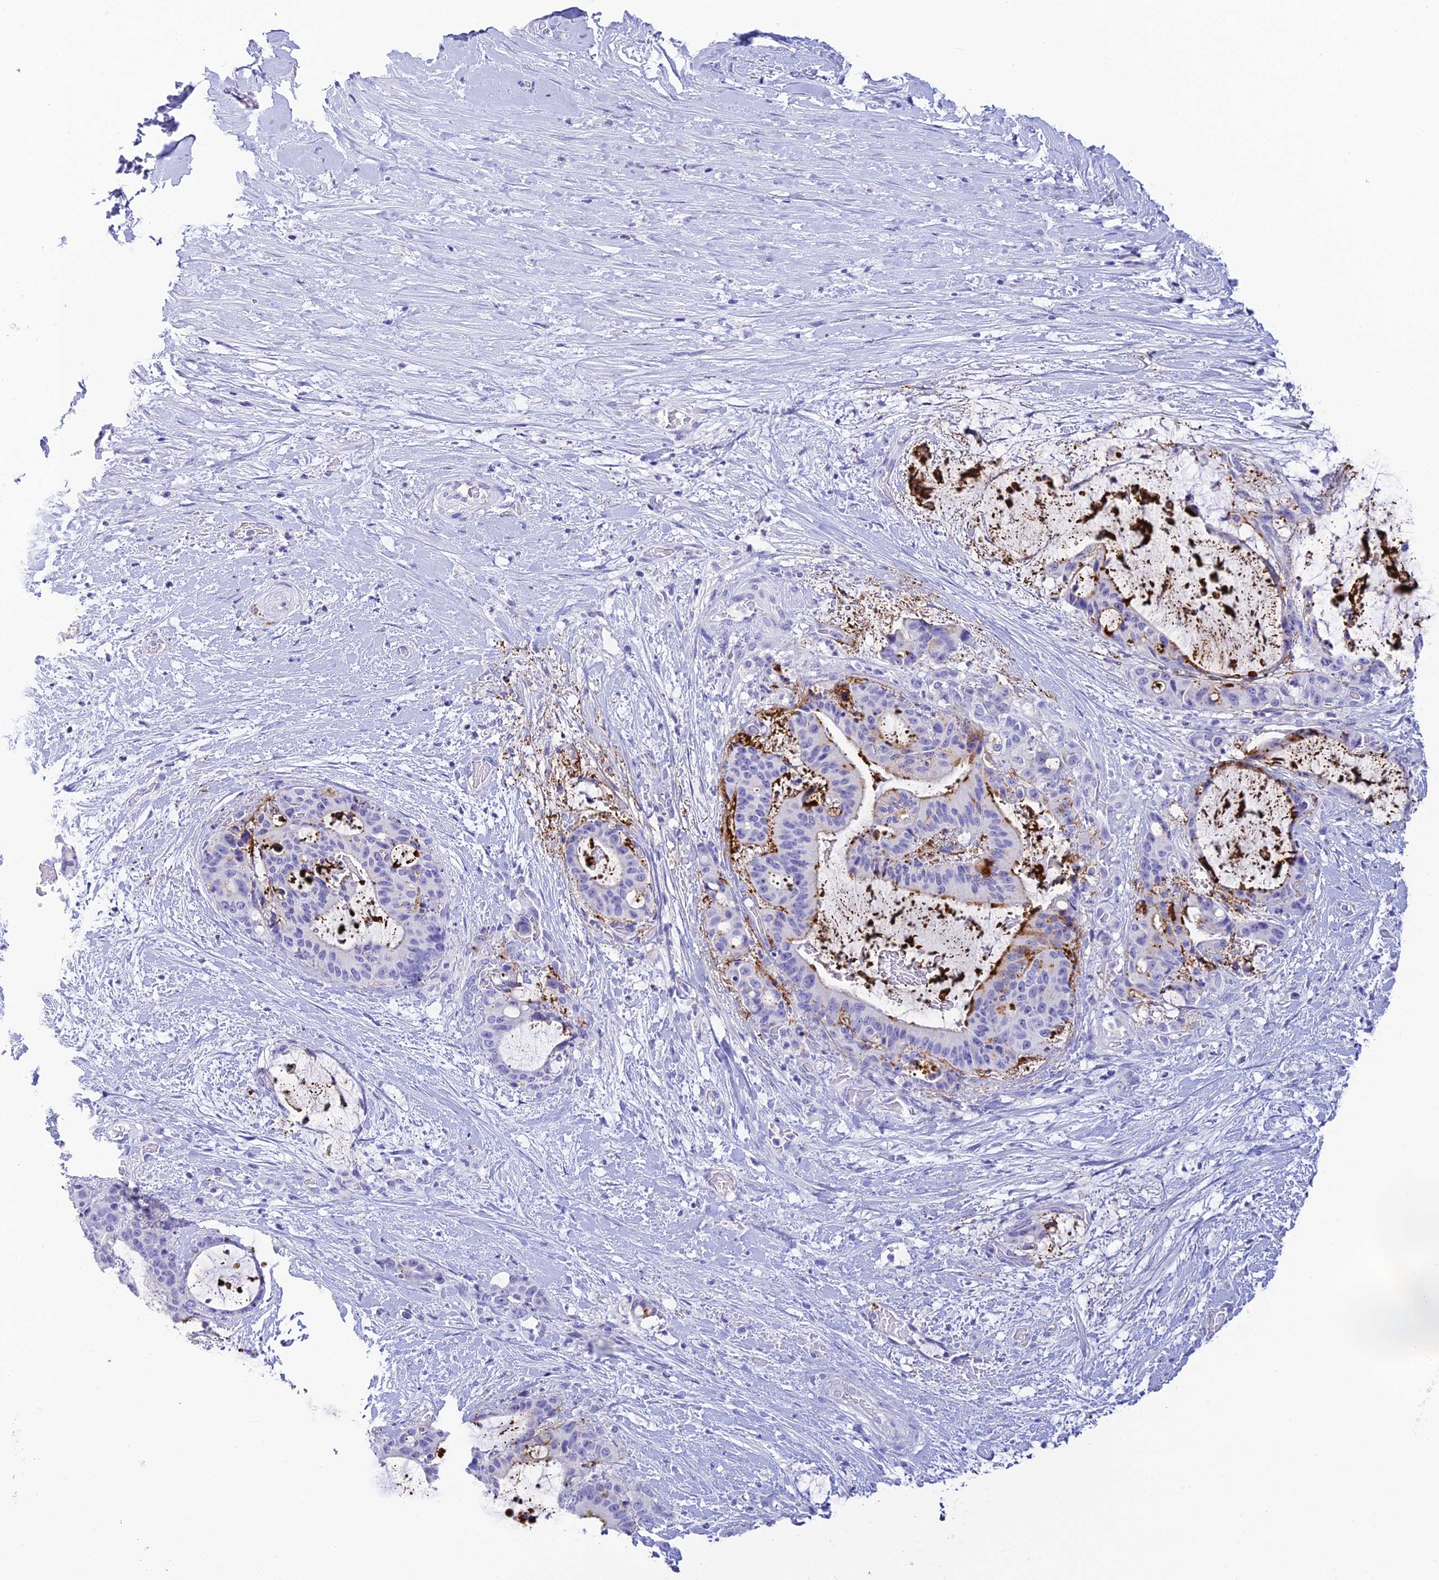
{"staining": {"intensity": "moderate", "quantity": "<25%", "location": "cytoplasmic/membranous"}, "tissue": "liver cancer", "cell_type": "Tumor cells", "image_type": "cancer", "snomed": [{"axis": "morphology", "description": "Normal tissue, NOS"}, {"axis": "morphology", "description": "Cholangiocarcinoma"}, {"axis": "topography", "description": "Liver"}, {"axis": "topography", "description": "Peripheral nerve tissue"}], "caption": "Liver cancer stained with a brown dye reveals moderate cytoplasmic/membranous positive positivity in about <25% of tumor cells.", "gene": "C12orf29", "patient": {"sex": "female", "age": 73}}